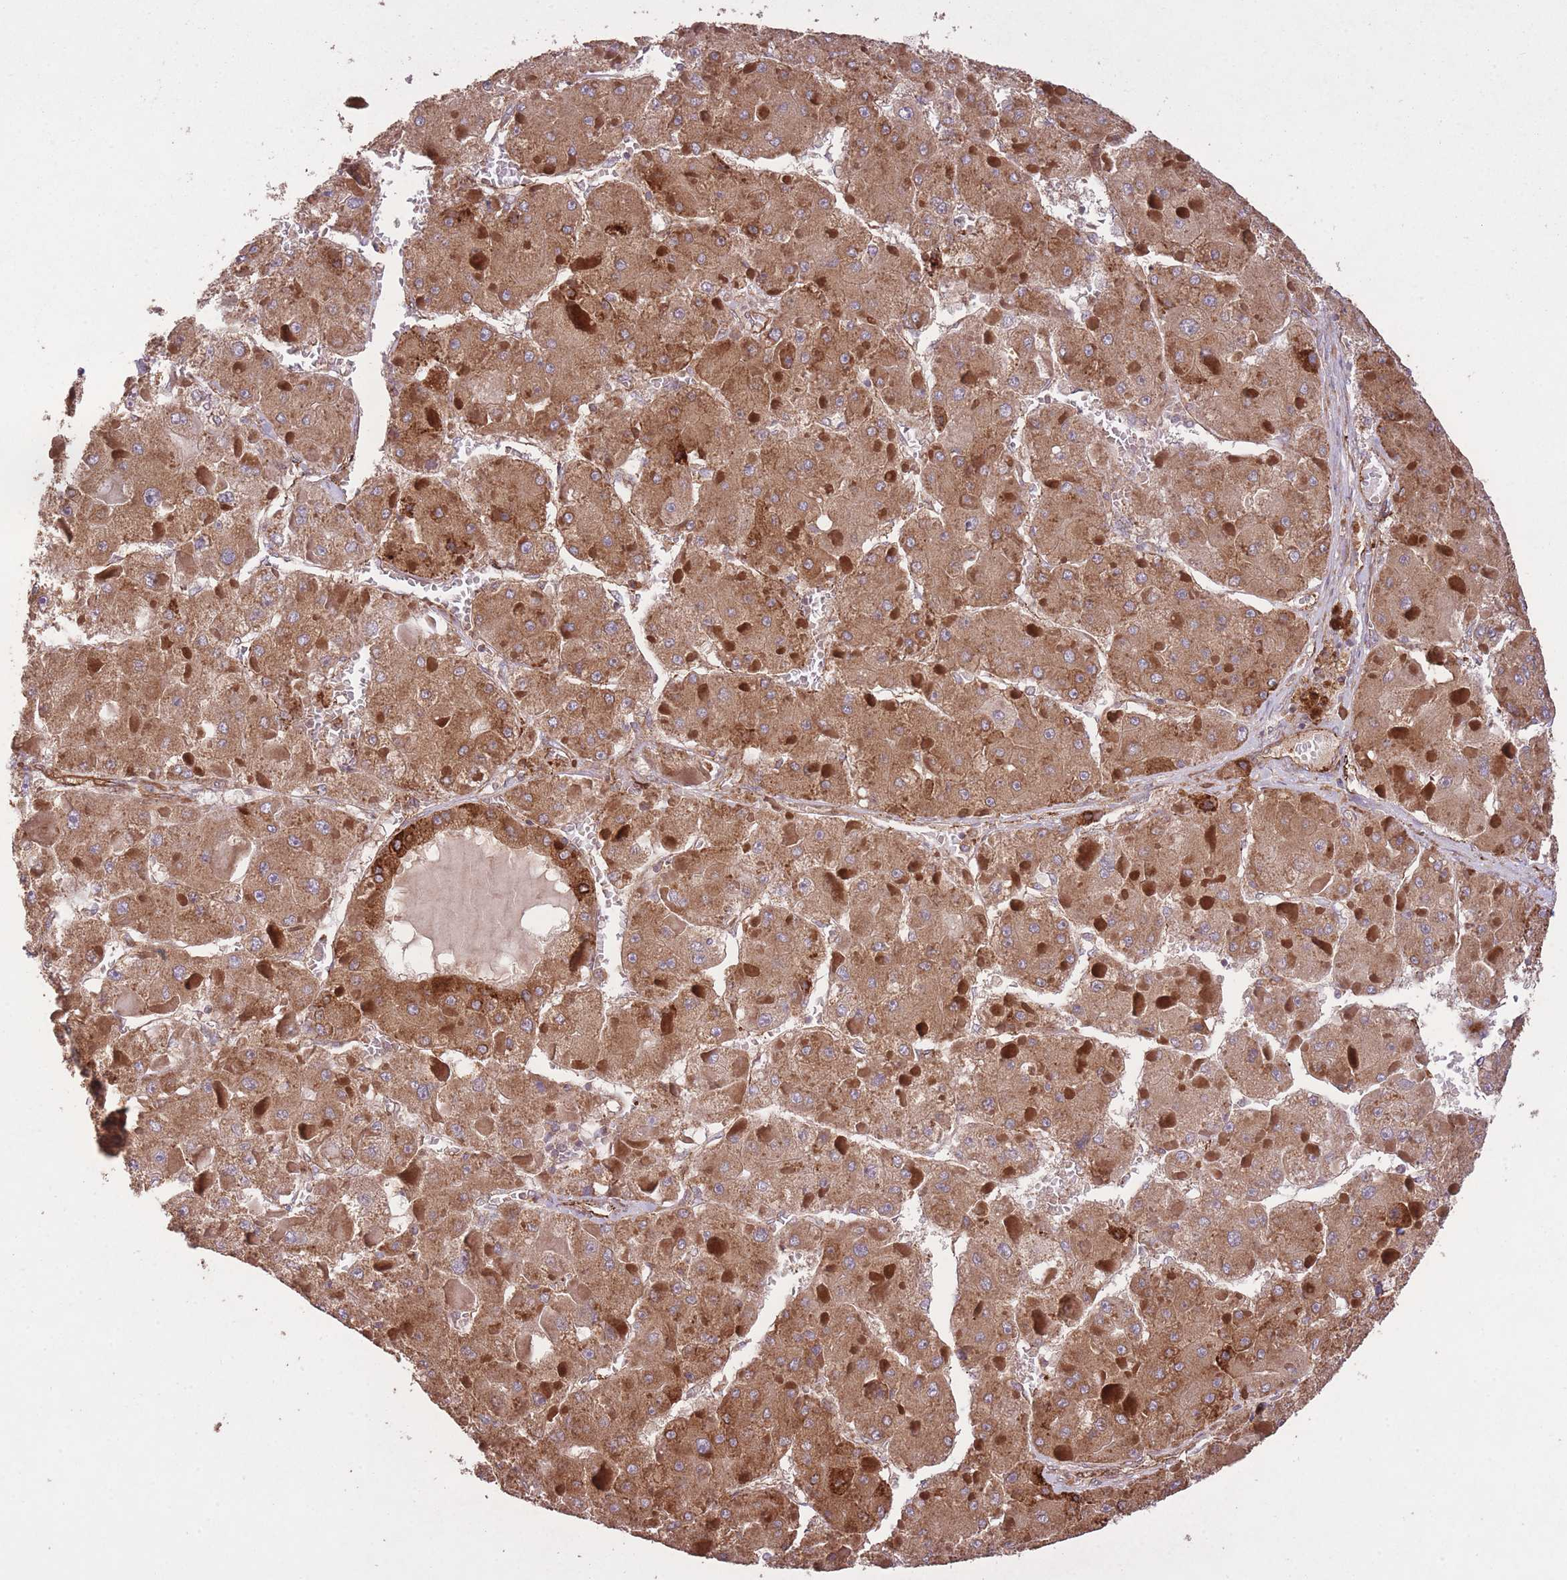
{"staining": {"intensity": "moderate", "quantity": ">75%", "location": "cytoplasmic/membranous"}, "tissue": "liver cancer", "cell_type": "Tumor cells", "image_type": "cancer", "snomed": [{"axis": "morphology", "description": "Carcinoma, Hepatocellular, NOS"}, {"axis": "topography", "description": "Liver"}], "caption": "Liver hepatocellular carcinoma was stained to show a protein in brown. There is medium levels of moderate cytoplasmic/membranous staining in approximately >75% of tumor cells.", "gene": "CISH", "patient": {"sex": "female", "age": 73}}